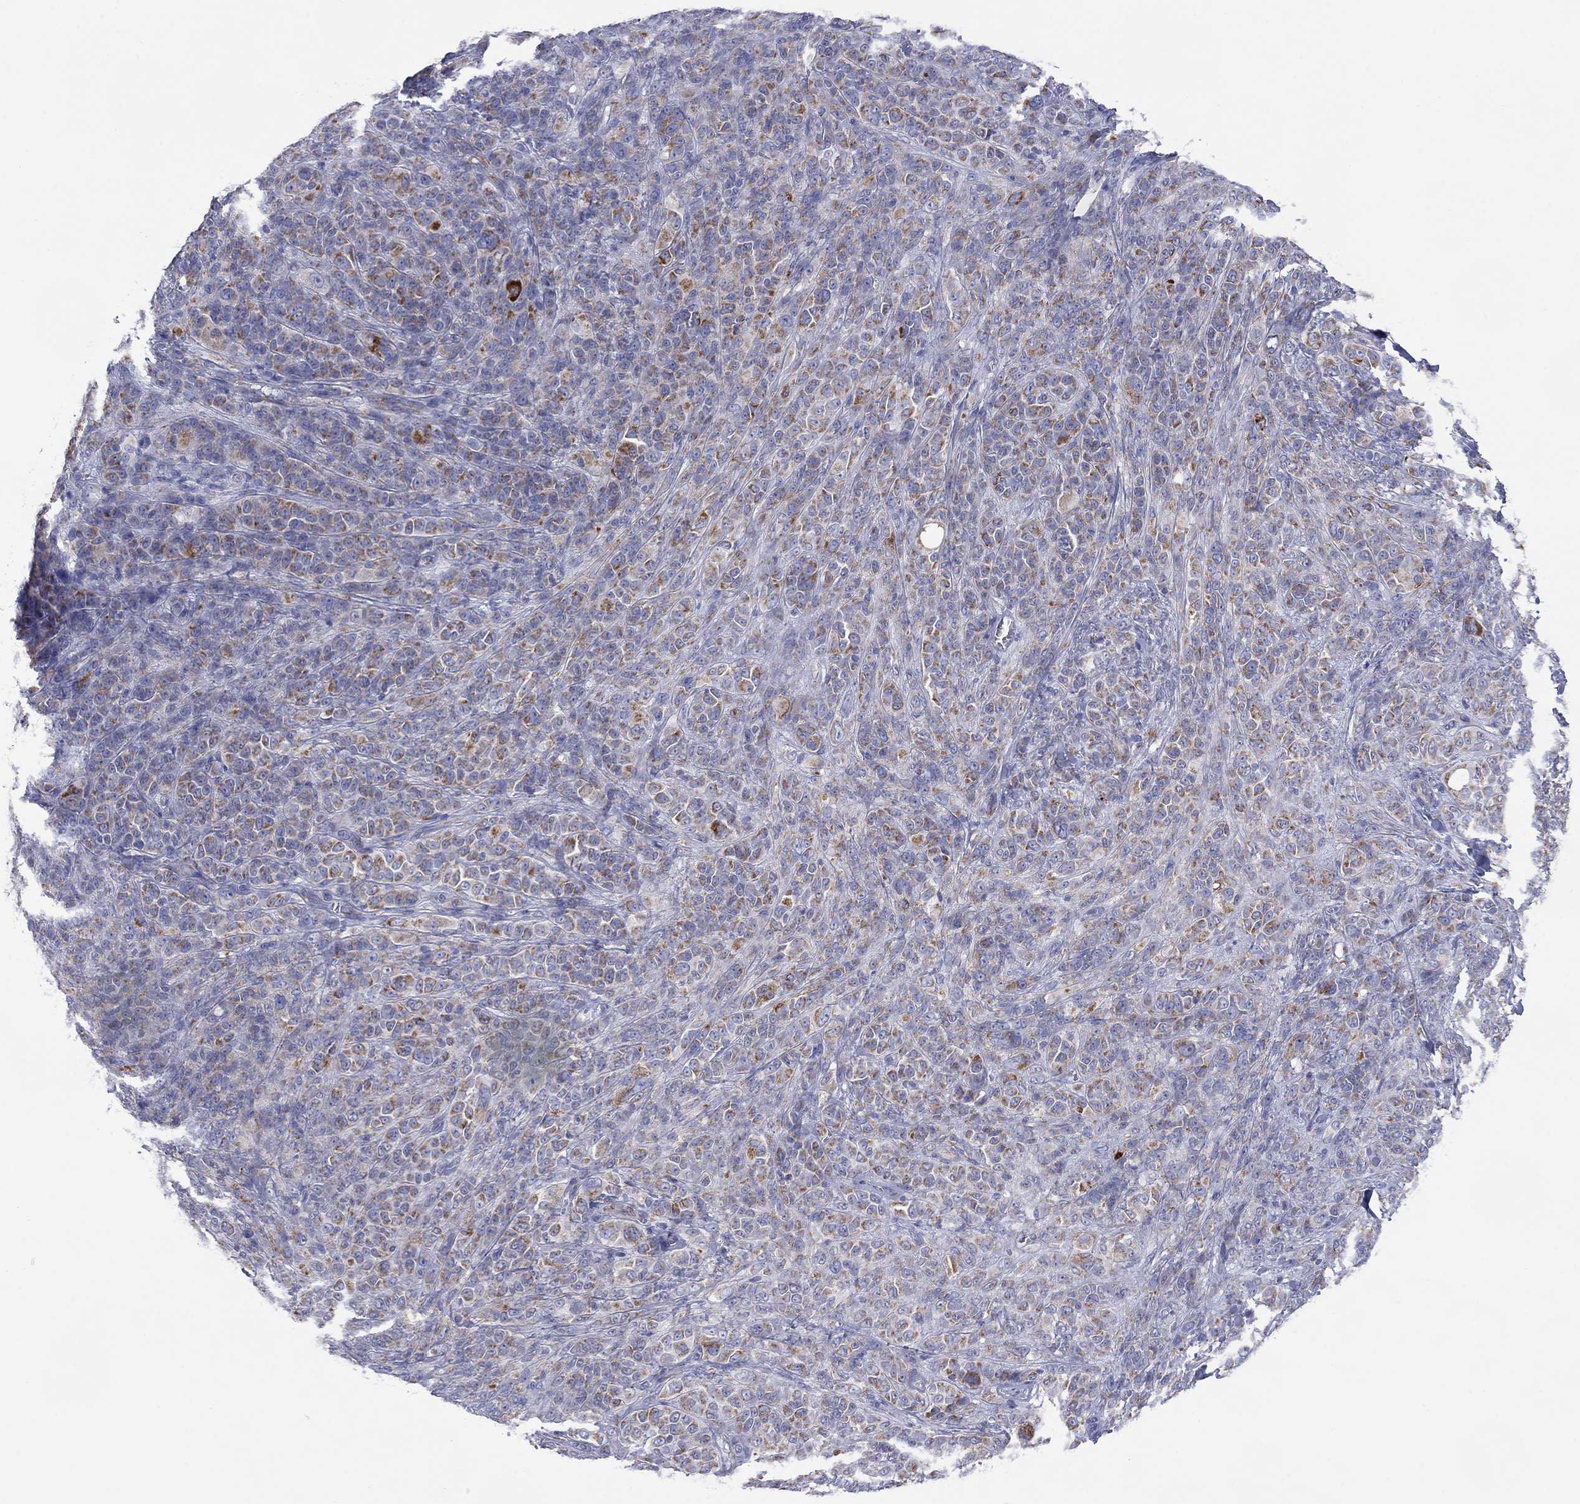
{"staining": {"intensity": "moderate", "quantity": "25%-75%", "location": "cytoplasmic/membranous"}, "tissue": "melanoma", "cell_type": "Tumor cells", "image_type": "cancer", "snomed": [{"axis": "morphology", "description": "Malignant melanoma, NOS"}, {"axis": "topography", "description": "Skin"}], "caption": "The photomicrograph displays staining of malignant melanoma, revealing moderate cytoplasmic/membranous protein staining (brown color) within tumor cells. (DAB = brown stain, brightfield microscopy at high magnification).", "gene": "MGST3", "patient": {"sex": "female", "age": 87}}